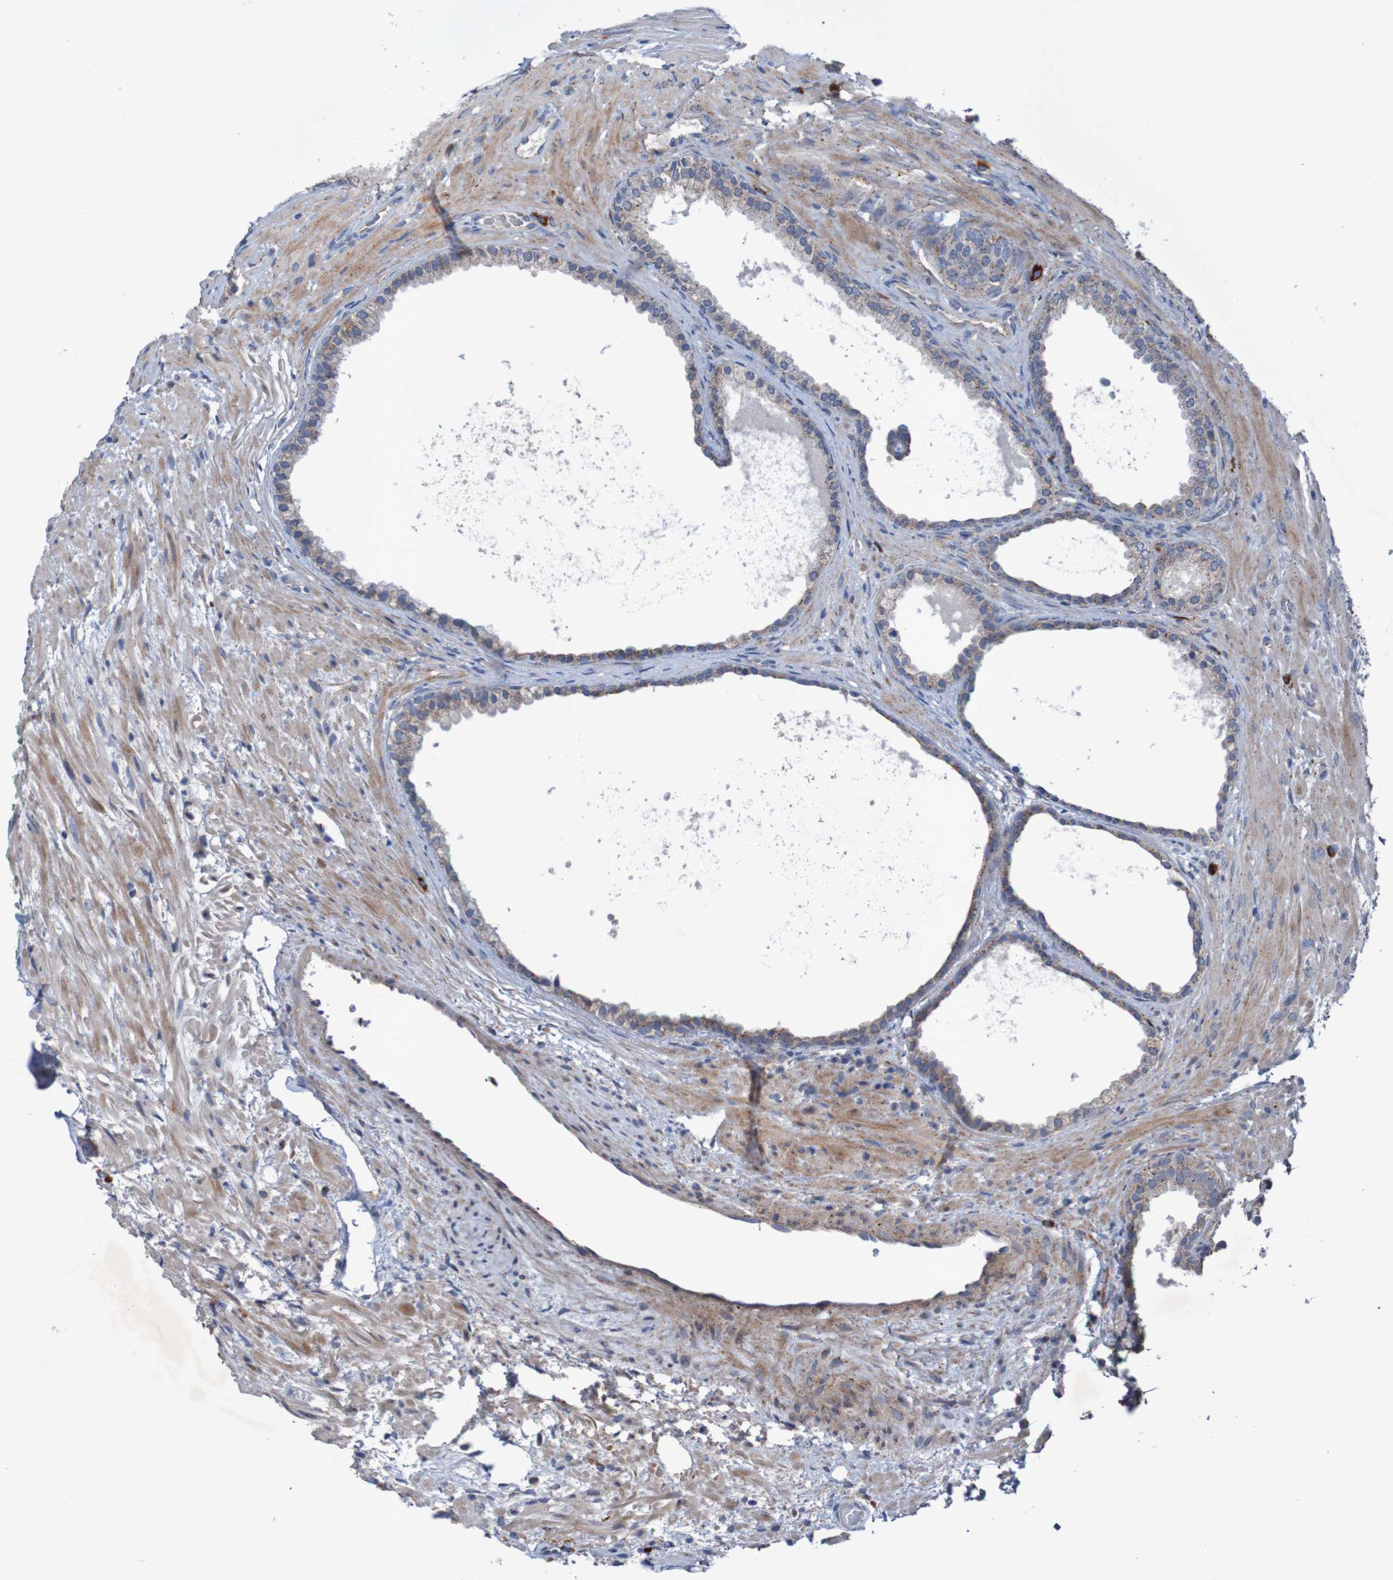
{"staining": {"intensity": "weak", "quantity": ">75%", "location": "cytoplasmic/membranous"}, "tissue": "prostate", "cell_type": "Glandular cells", "image_type": "normal", "snomed": [{"axis": "morphology", "description": "Normal tissue, NOS"}, {"axis": "topography", "description": "Prostate"}], "caption": "An image showing weak cytoplasmic/membranous staining in about >75% of glandular cells in unremarkable prostate, as visualized by brown immunohistochemical staining.", "gene": "ANGPT4", "patient": {"sex": "male", "age": 76}}